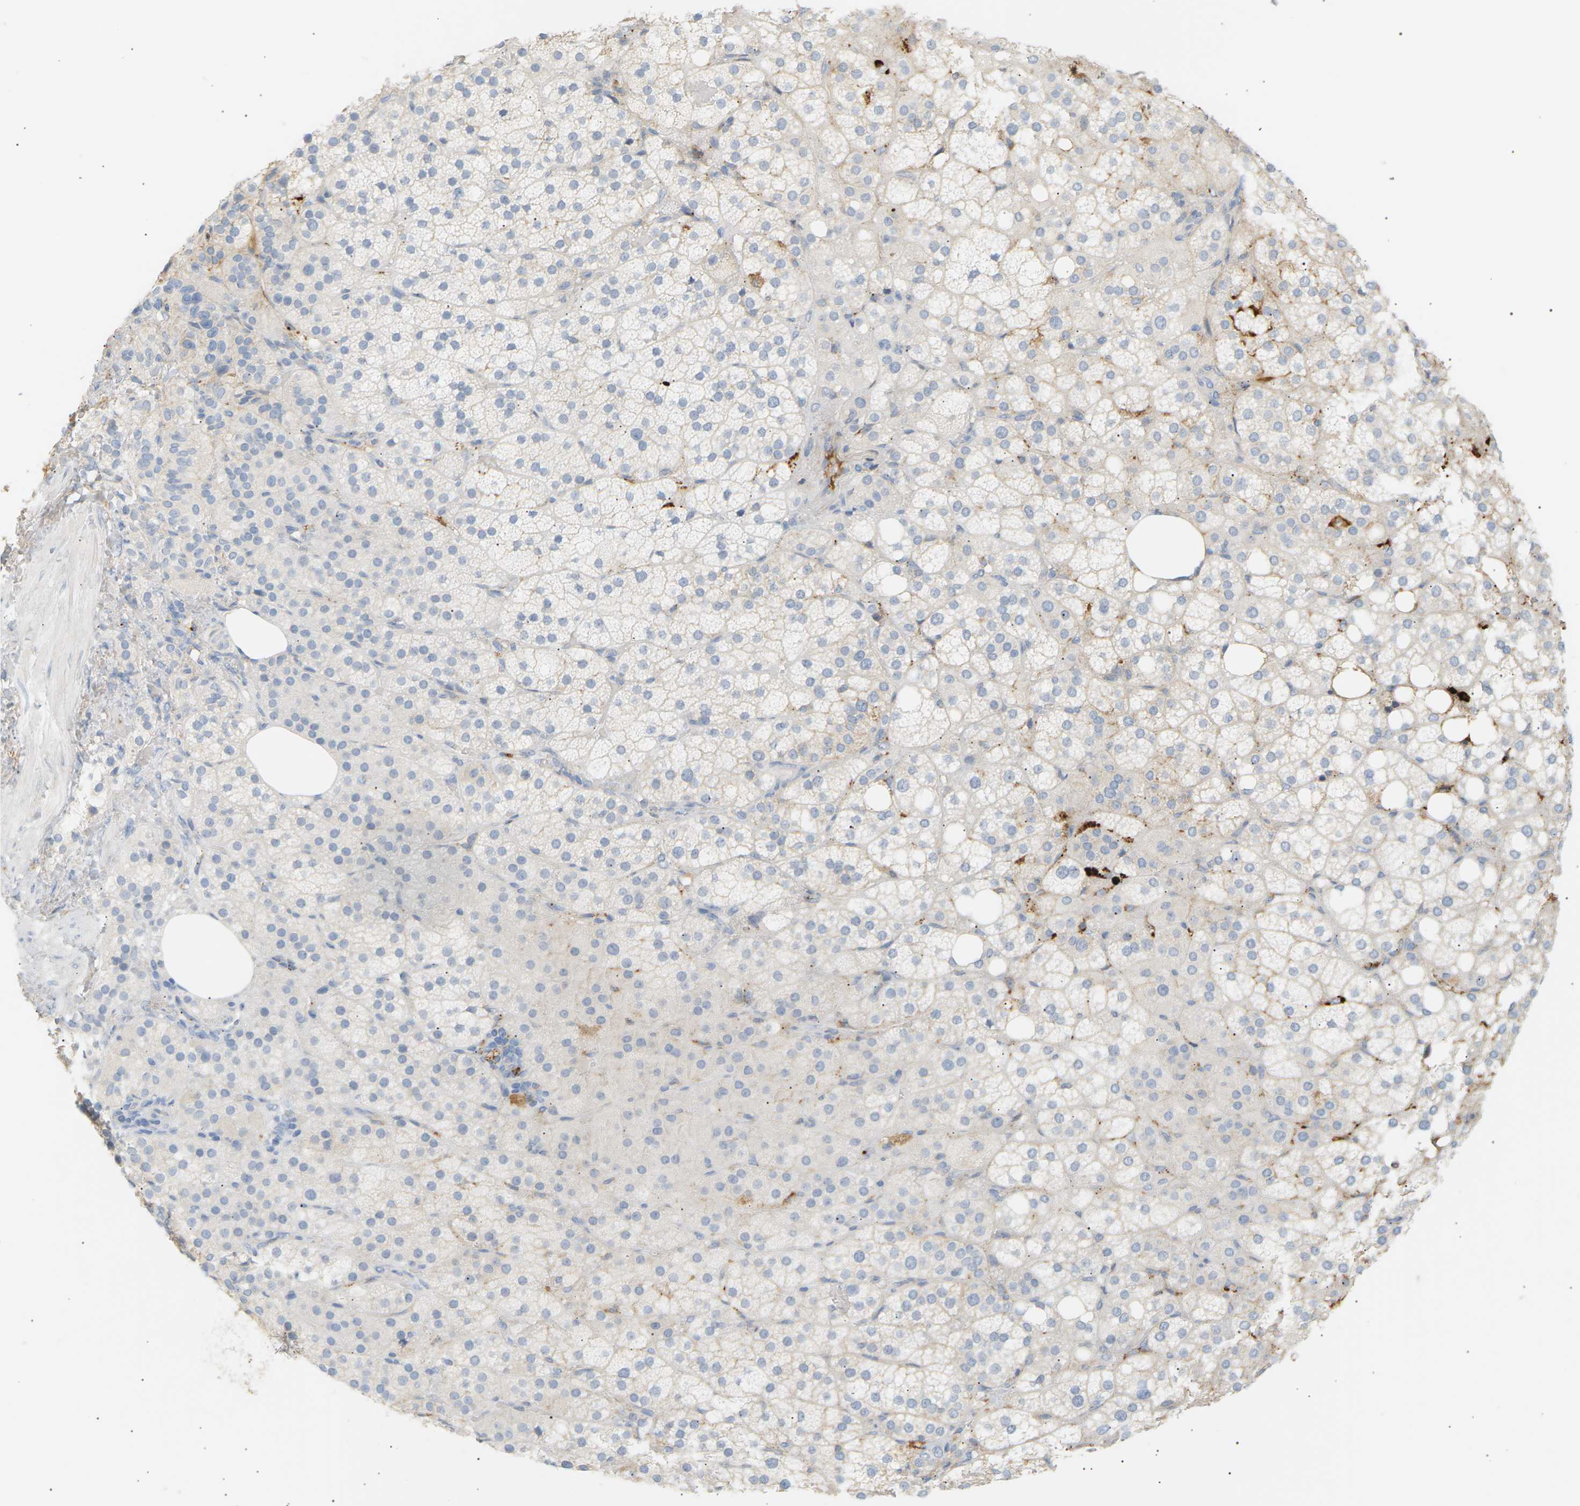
{"staining": {"intensity": "weak", "quantity": "25%-75%", "location": "cytoplasmic/membranous"}, "tissue": "adrenal gland", "cell_type": "Glandular cells", "image_type": "normal", "snomed": [{"axis": "morphology", "description": "Normal tissue, NOS"}, {"axis": "topography", "description": "Adrenal gland"}], "caption": "About 25%-75% of glandular cells in normal human adrenal gland exhibit weak cytoplasmic/membranous protein expression as visualized by brown immunohistochemical staining.", "gene": "IGLC3", "patient": {"sex": "female", "age": 59}}